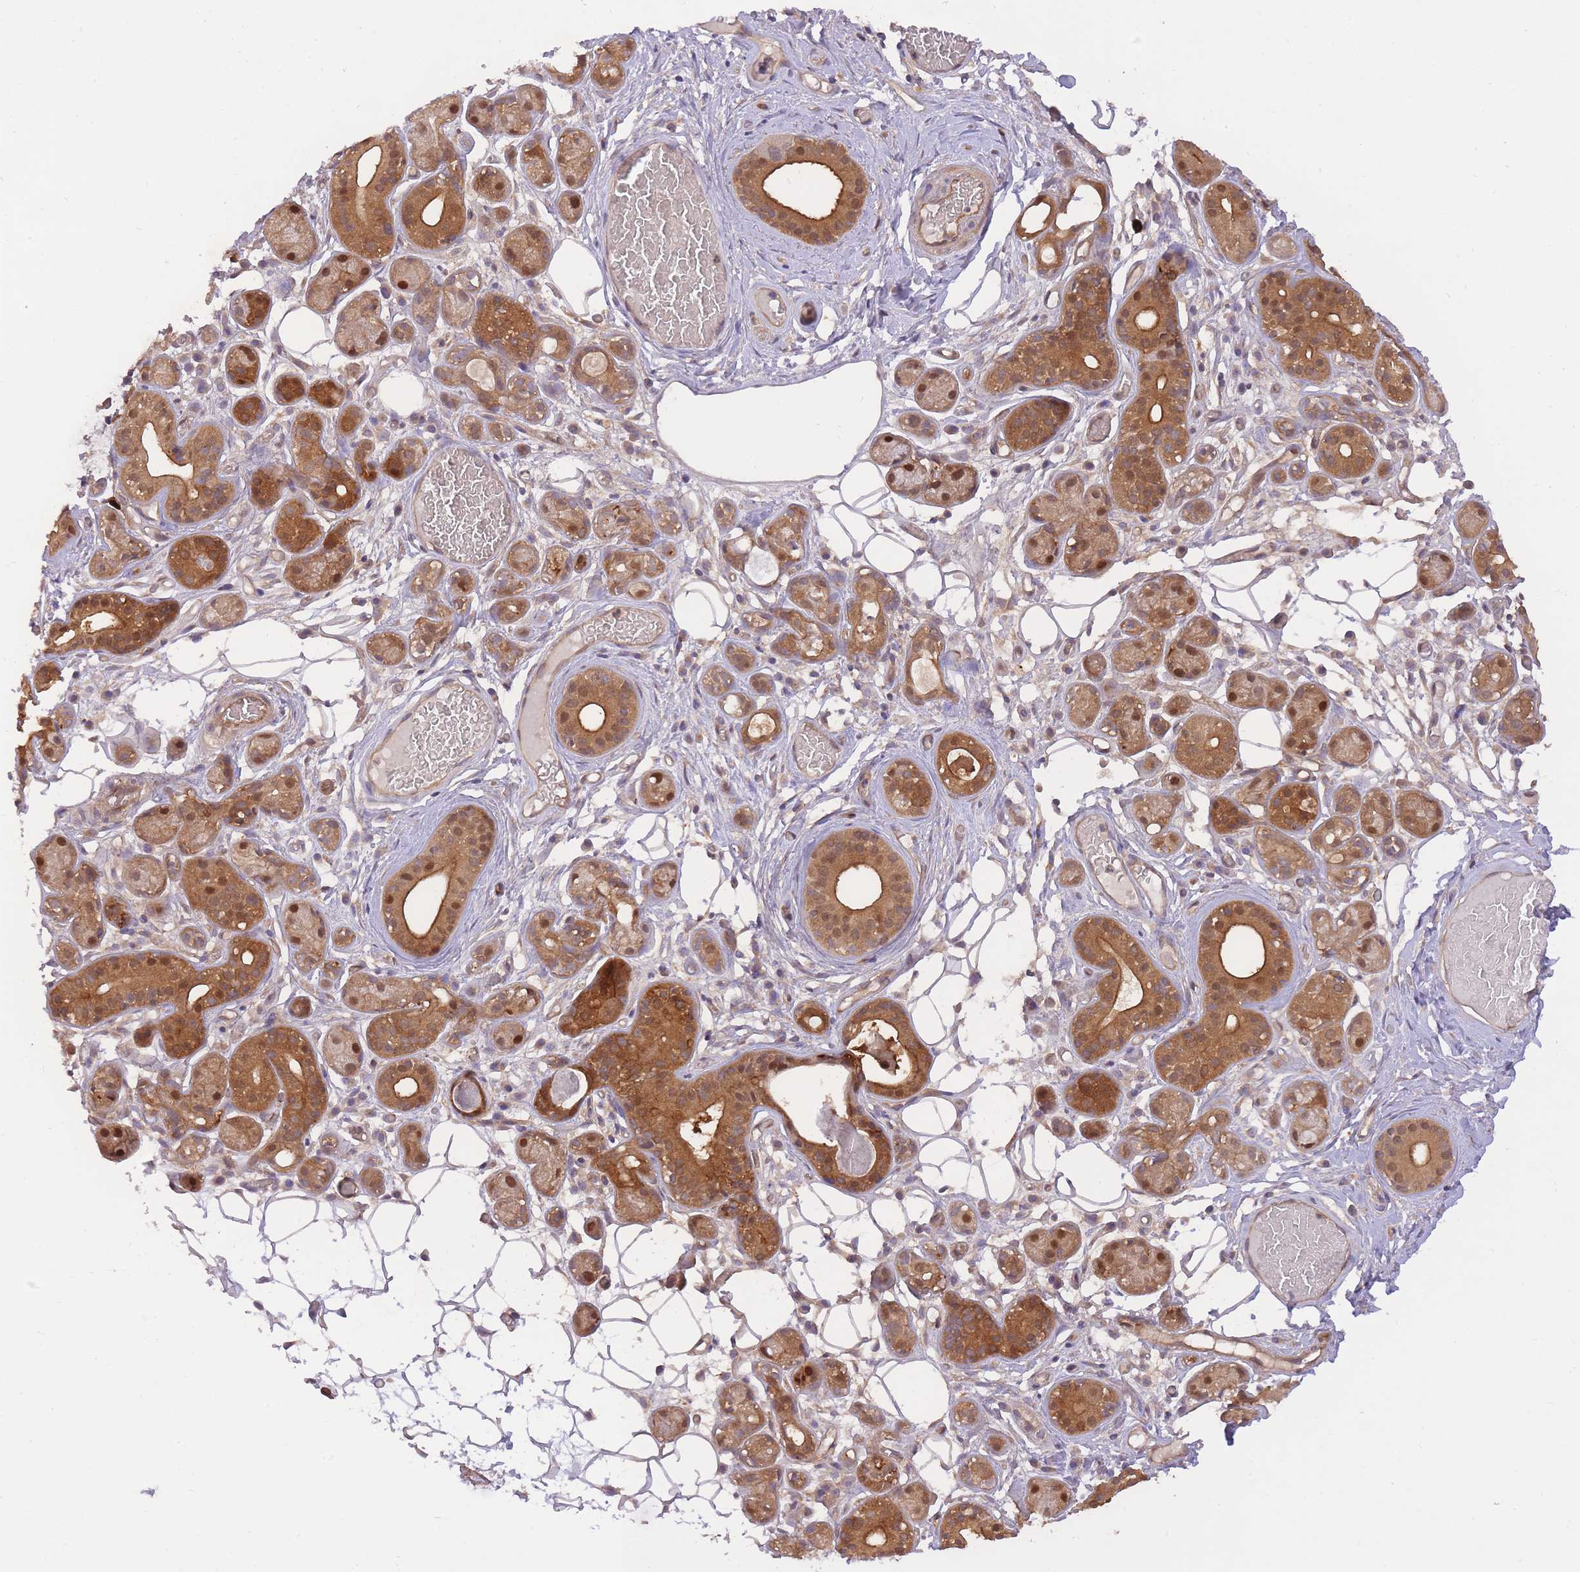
{"staining": {"intensity": "moderate", "quantity": "25%-75%", "location": "cytoplasmic/membranous,nuclear"}, "tissue": "salivary gland", "cell_type": "Glandular cells", "image_type": "normal", "snomed": [{"axis": "morphology", "description": "Normal tissue, NOS"}, {"axis": "topography", "description": "Salivary gland"}], "caption": "Salivary gland stained with a brown dye reveals moderate cytoplasmic/membranous,nuclear positive positivity in approximately 25%-75% of glandular cells.", "gene": "PREP", "patient": {"sex": "male", "age": 82}}